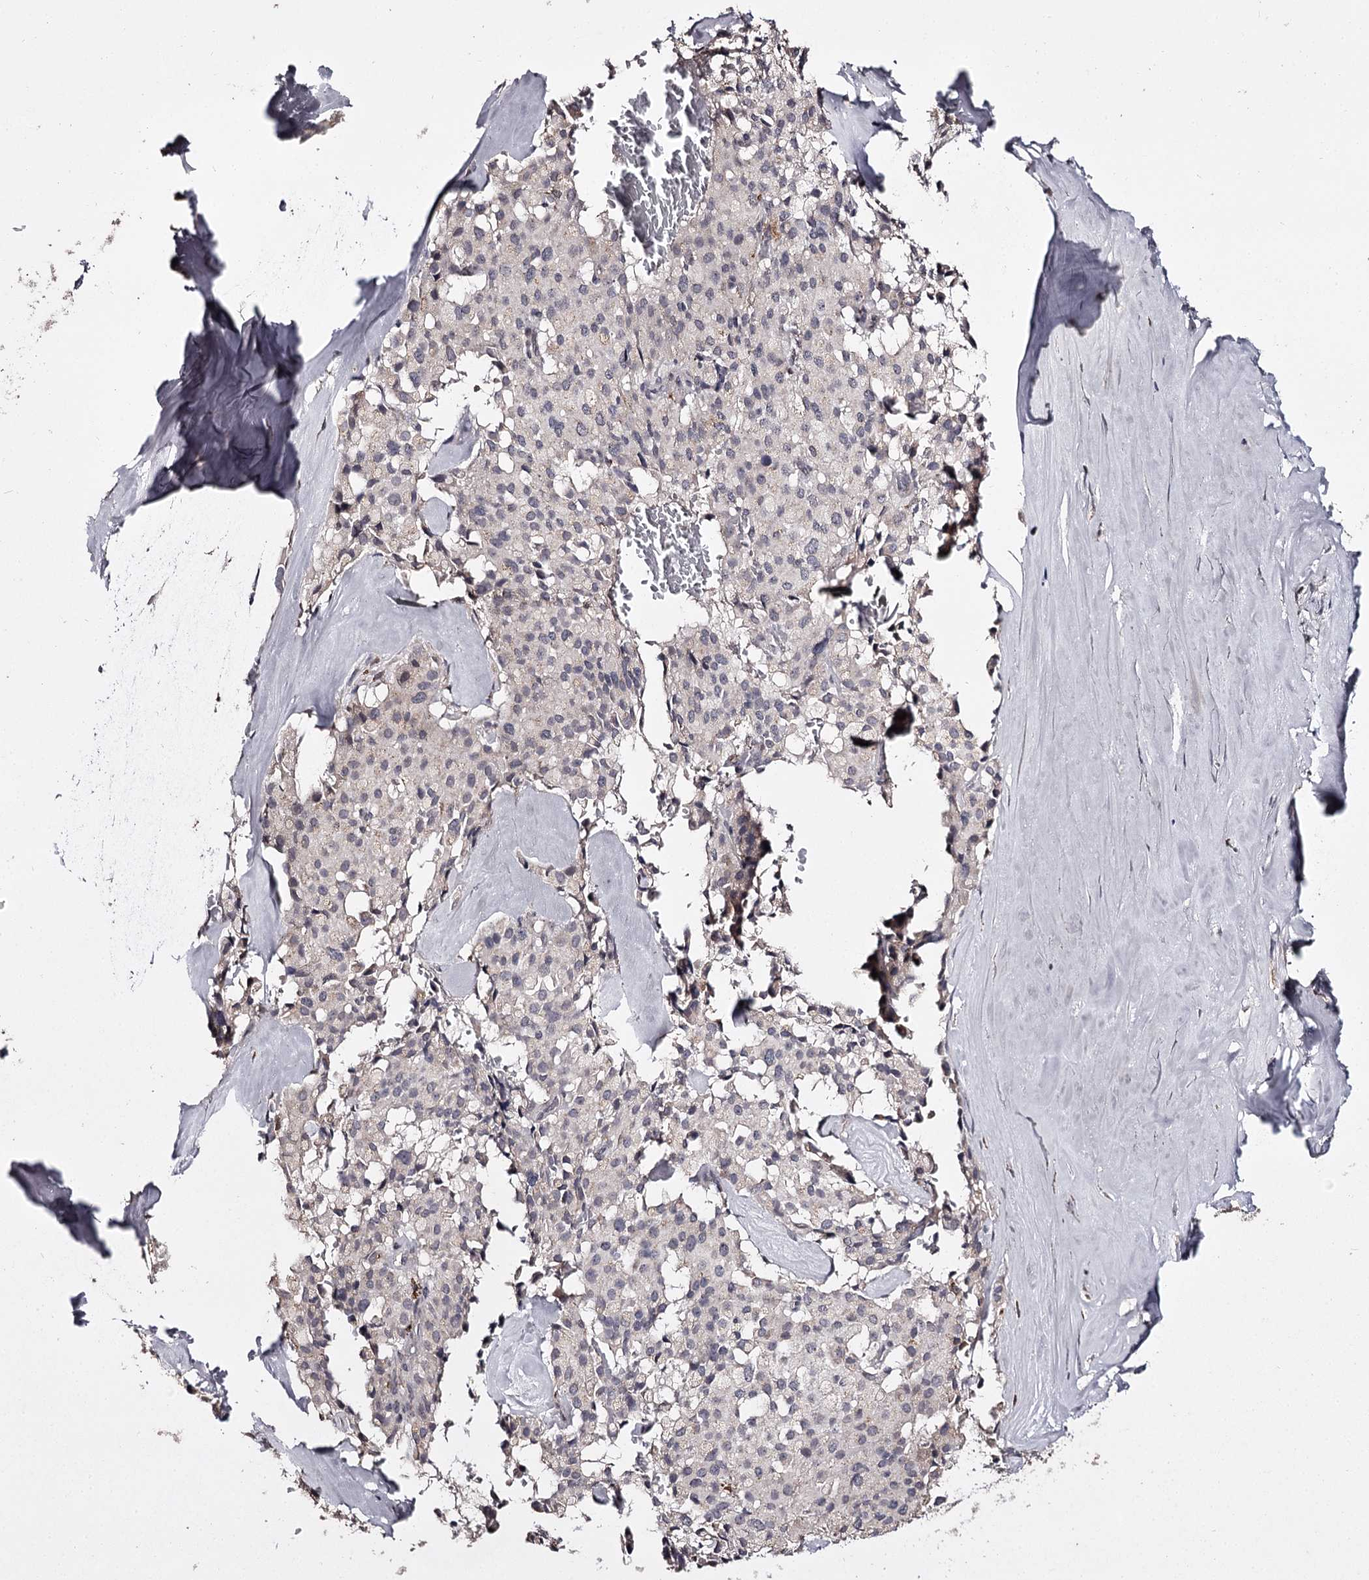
{"staining": {"intensity": "negative", "quantity": "none", "location": "none"}, "tissue": "pancreatic cancer", "cell_type": "Tumor cells", "image_type": "cancer", "snomed": [{"axis": "morphology", "description": "Adenocarcinoma, NOS"}, {"axis": "topography", "description": "Pancreas"}], "caption": "The IHC image has no significant expression in tumor cells of pancreatic adenocarcinoma tissue. The staining is performed using DAB brown chromogen with nuclei counter-stained in using hematoxylin.", "gene": "SLC32A1", "patient": {"sex": "male", "age": 65}}